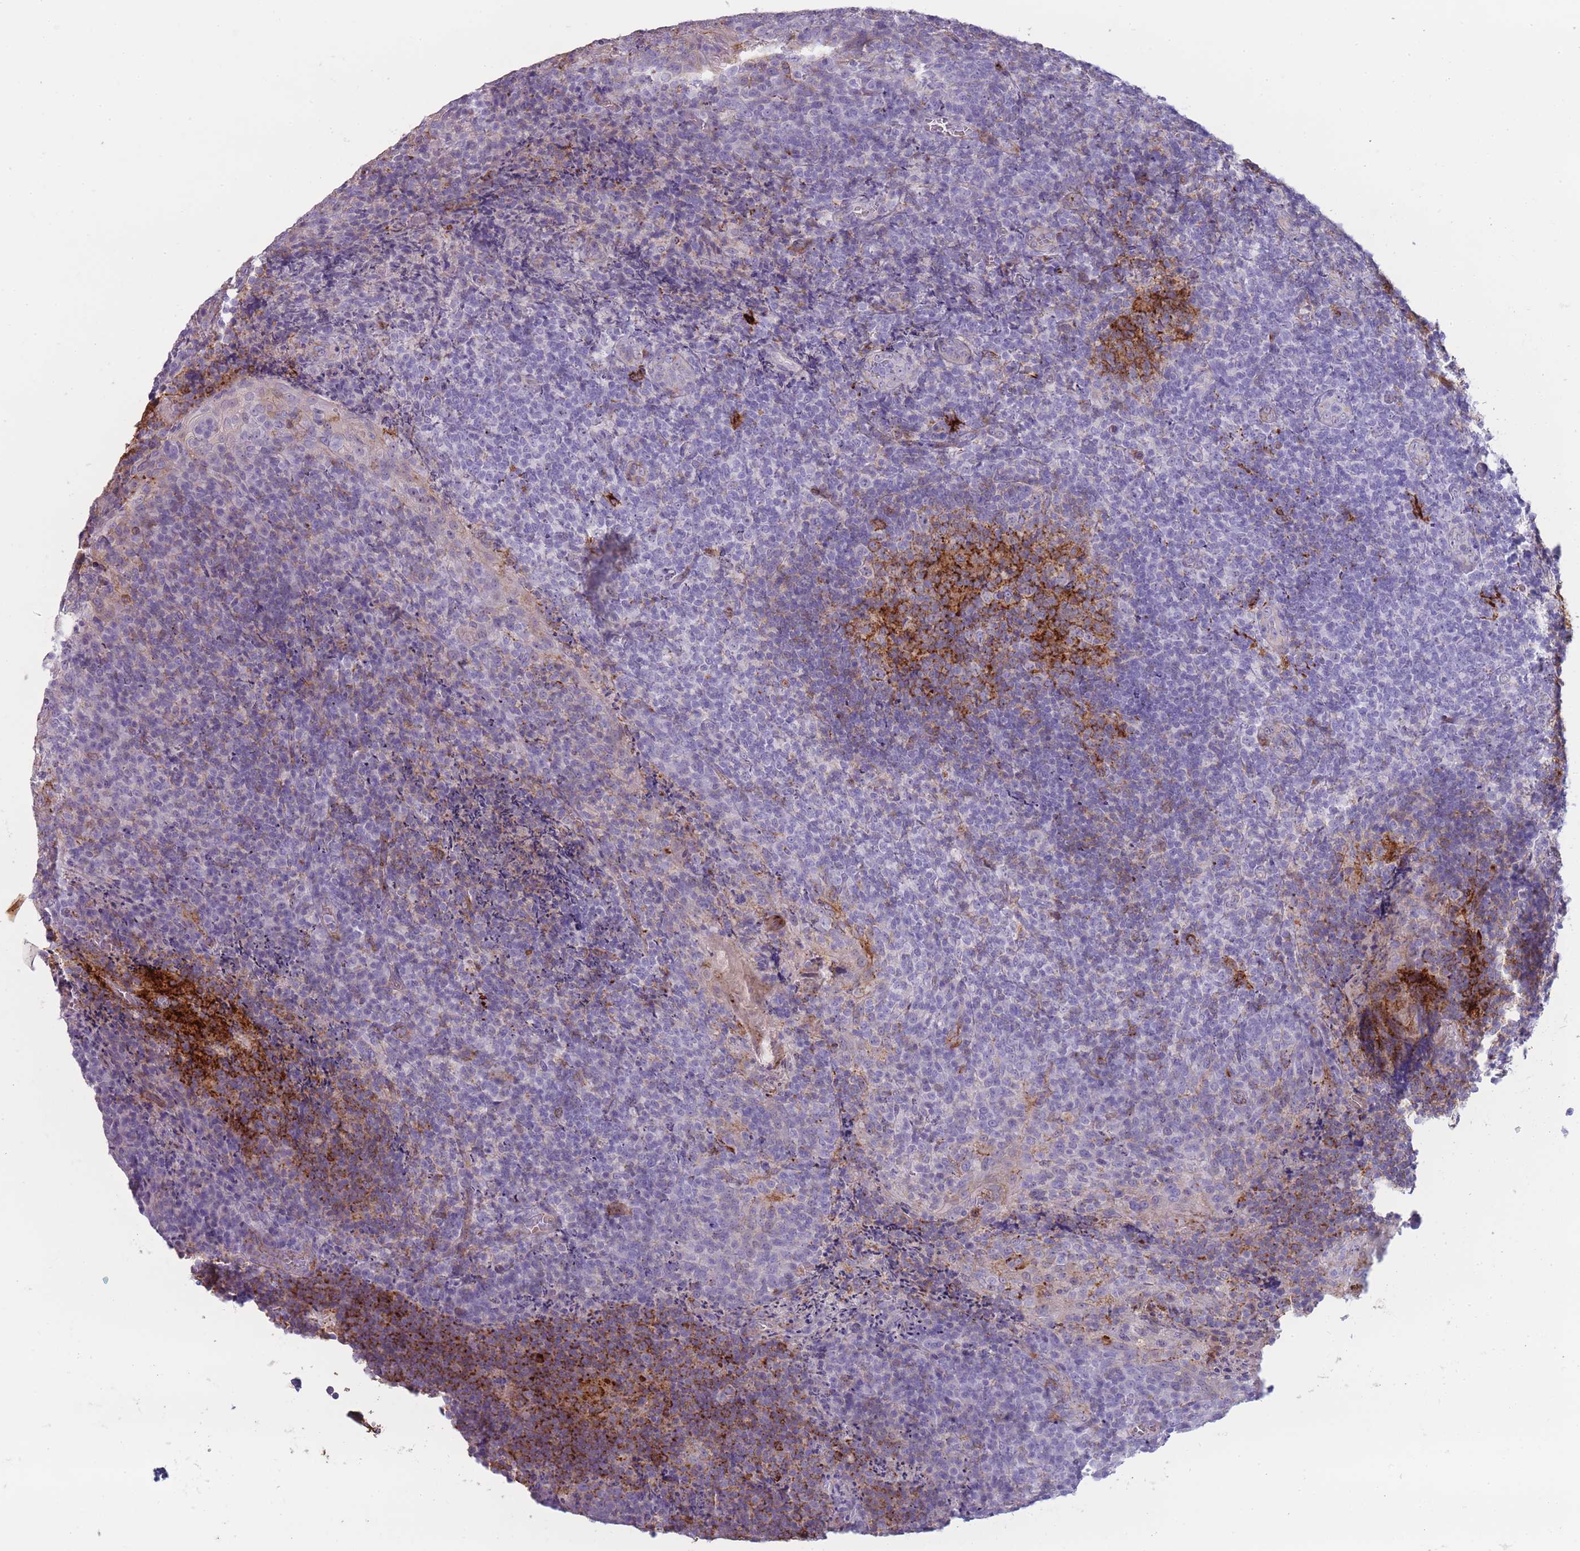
{"staining": {"intensity": "strong", "quantity": "25%-75%", "location": "cytoplasmic/membranous"}, "tissue": "tonsil", "cell_type": "Germinal center cells", "image_type": "normal", "snomed": [{"axis": "morphology", "description": "Normal tissue, NOS"}, {"axis": "topography", "description": "Tonsil"}], "caption": "Brown immunohistochemical staining in normal tonsil displays strong cytoplasmic/membranous staining in about 25%-75% of germinal center cells. (IHC, brightfield microscopy, high magnification).", "gene": "UTP14A", "patient": {"sex": "male", "age": 17}}